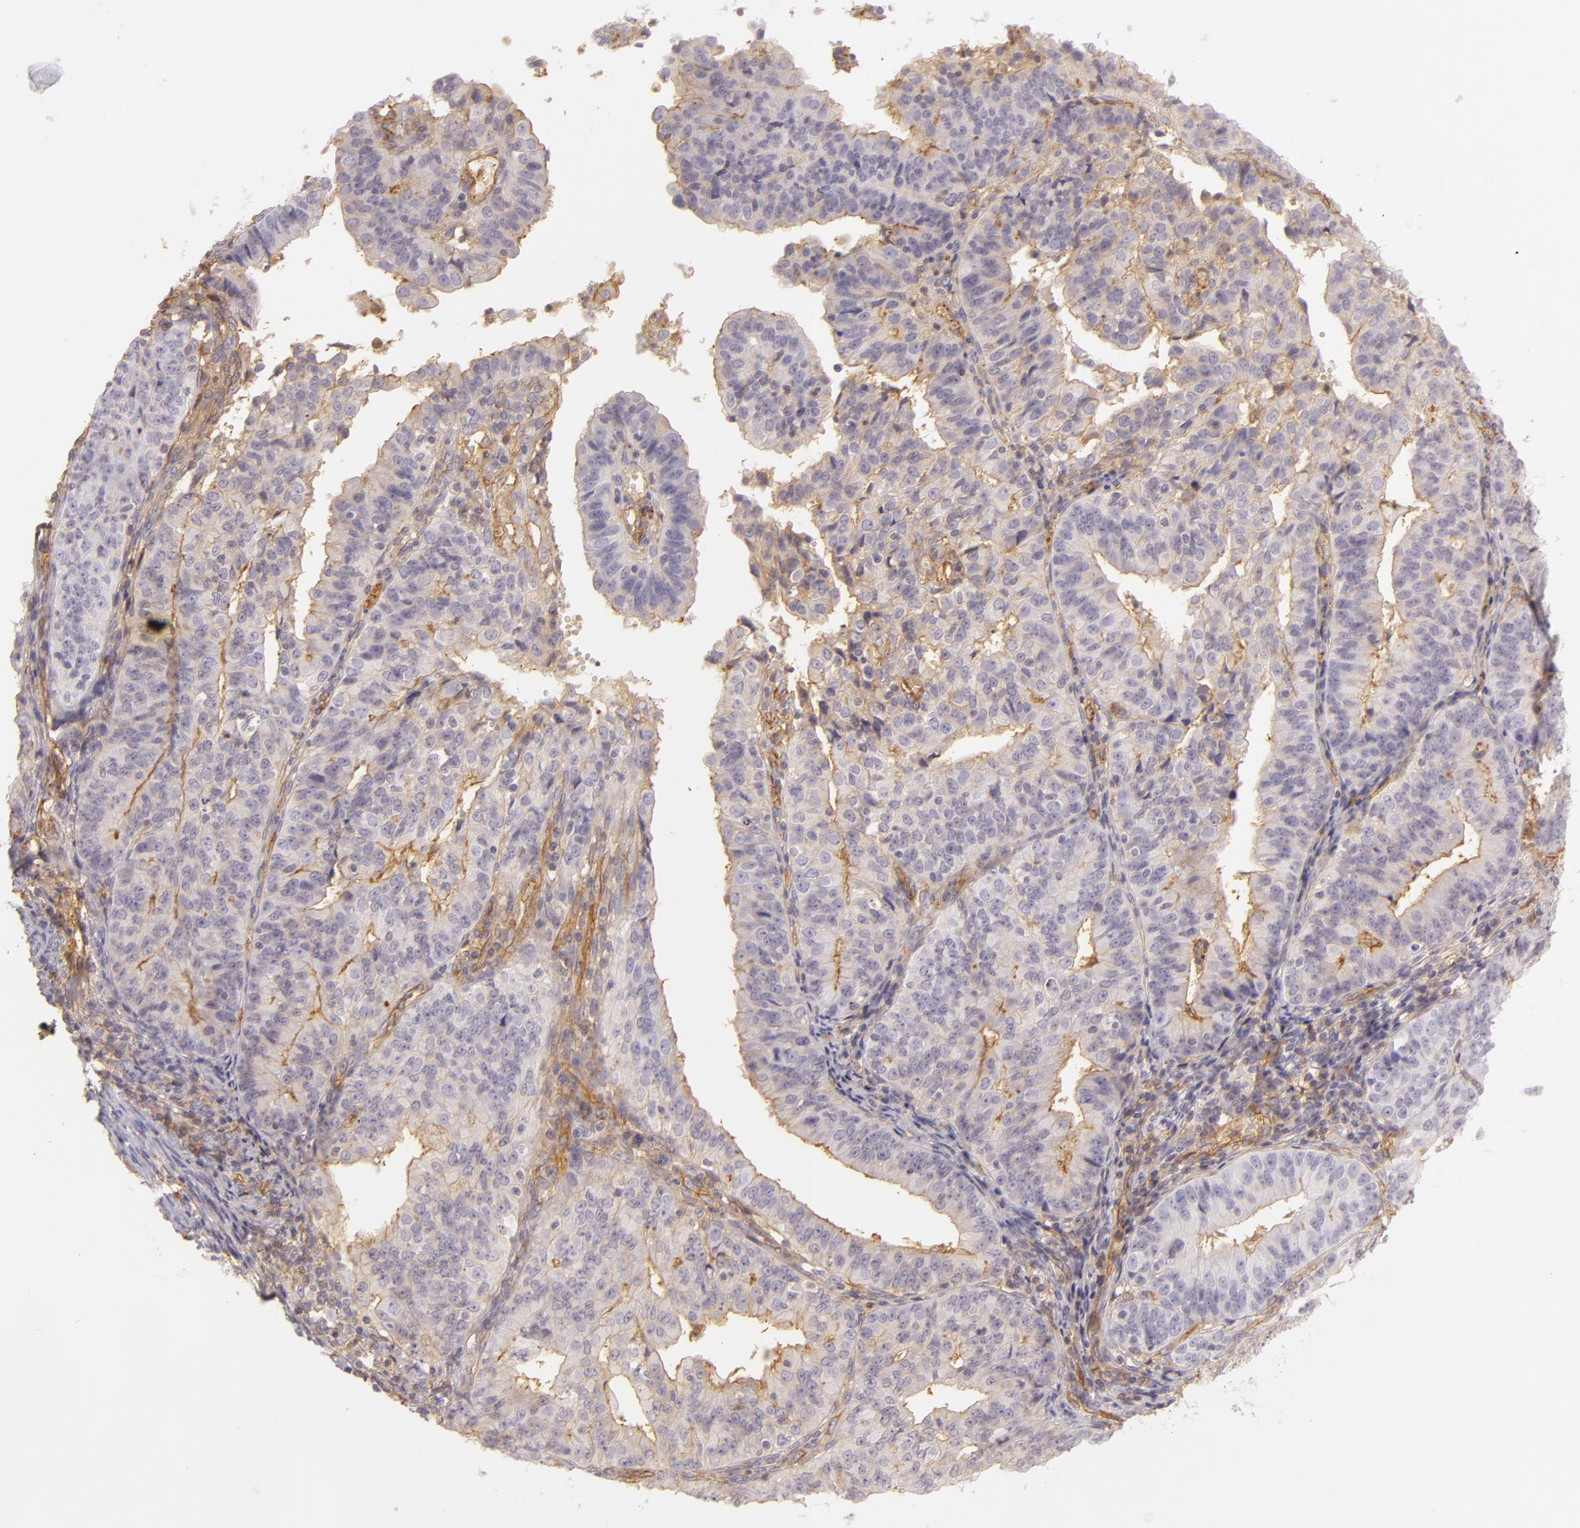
{"staining": {"intensity": "weak", "quantity": "<25%", "location": "cytoplasmic/membranous"}, "tissue": "endometrial cancer", "cell_type": "Tumor cells", "image_type": "cancer", "snomed": [{"axis": "morphology", "description": "Adenocarcinoma, NOS"}, {"axis": "topography", "description": "Endometrium"}], "caption": "Tumor cells show no significant positivity in endometrial cancer. (DAB (3,3'-diaminobenzidine) immunohistochemistry visualized using brightfield microscopy, high magnification).", "gene": "CD59", "patient": {"sex": "female", "age": 56}}